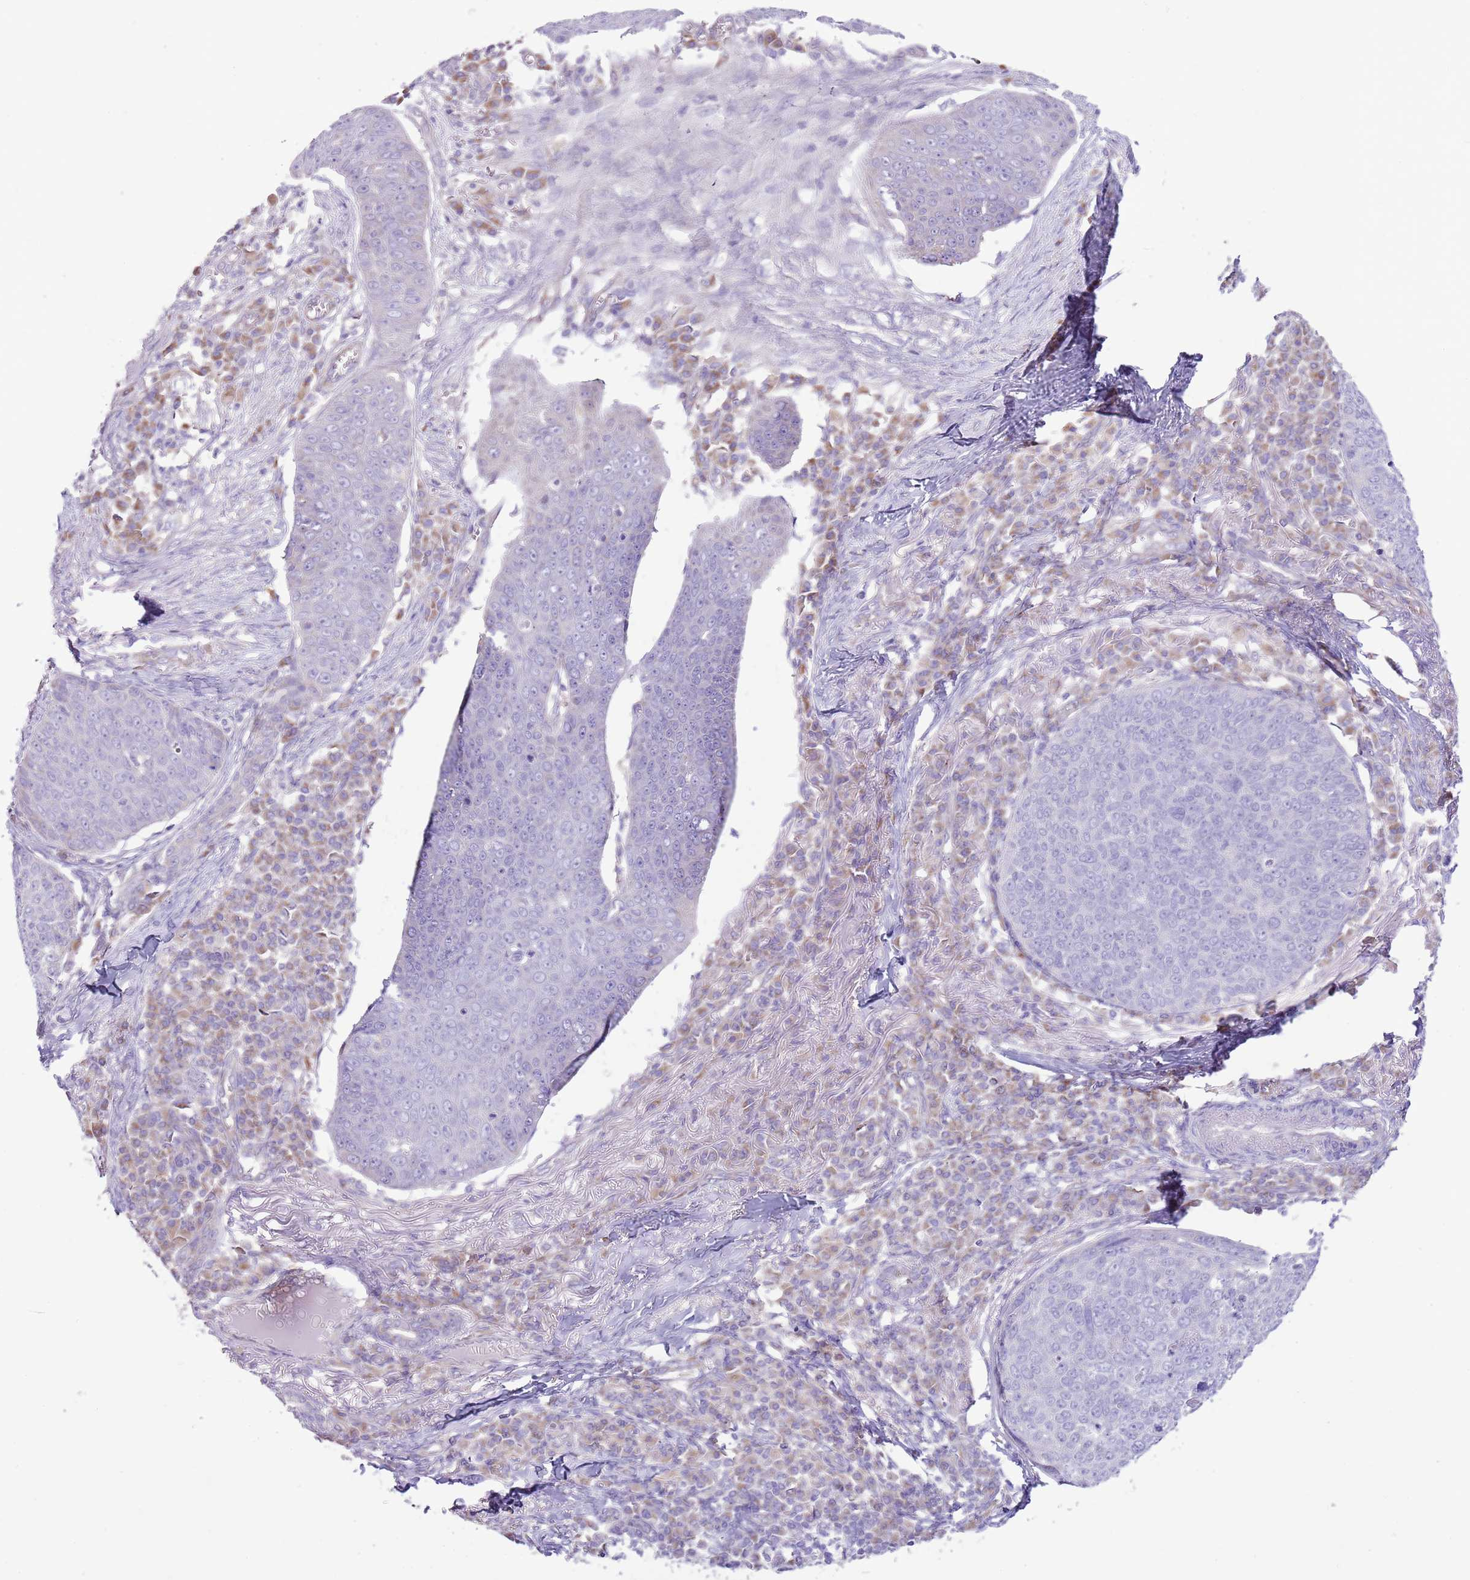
{"staining": {"intensity": "negative", "quantity": "none", "location": "none"}, "tissue": "skin cancer", "cell_type": "Tumor cells", "image_type": "cancer", "snomed": [{"axis": "morphology", "description": "Squamous cell carcinoma, NOS"}, {"axis": "topography", "description": "Skin"}], "caption": "Histopathology image shows no protein staining in tumor cells of squamous cell carcinoma (skin) tissue. (DAB (3,3'-diaminobenzidine) immunohistochemistry (IHC) visualized using brightfield microscopy, high magnification).", "gene": "OAZ2", "patient": {"sex": "male", "age": 71}}